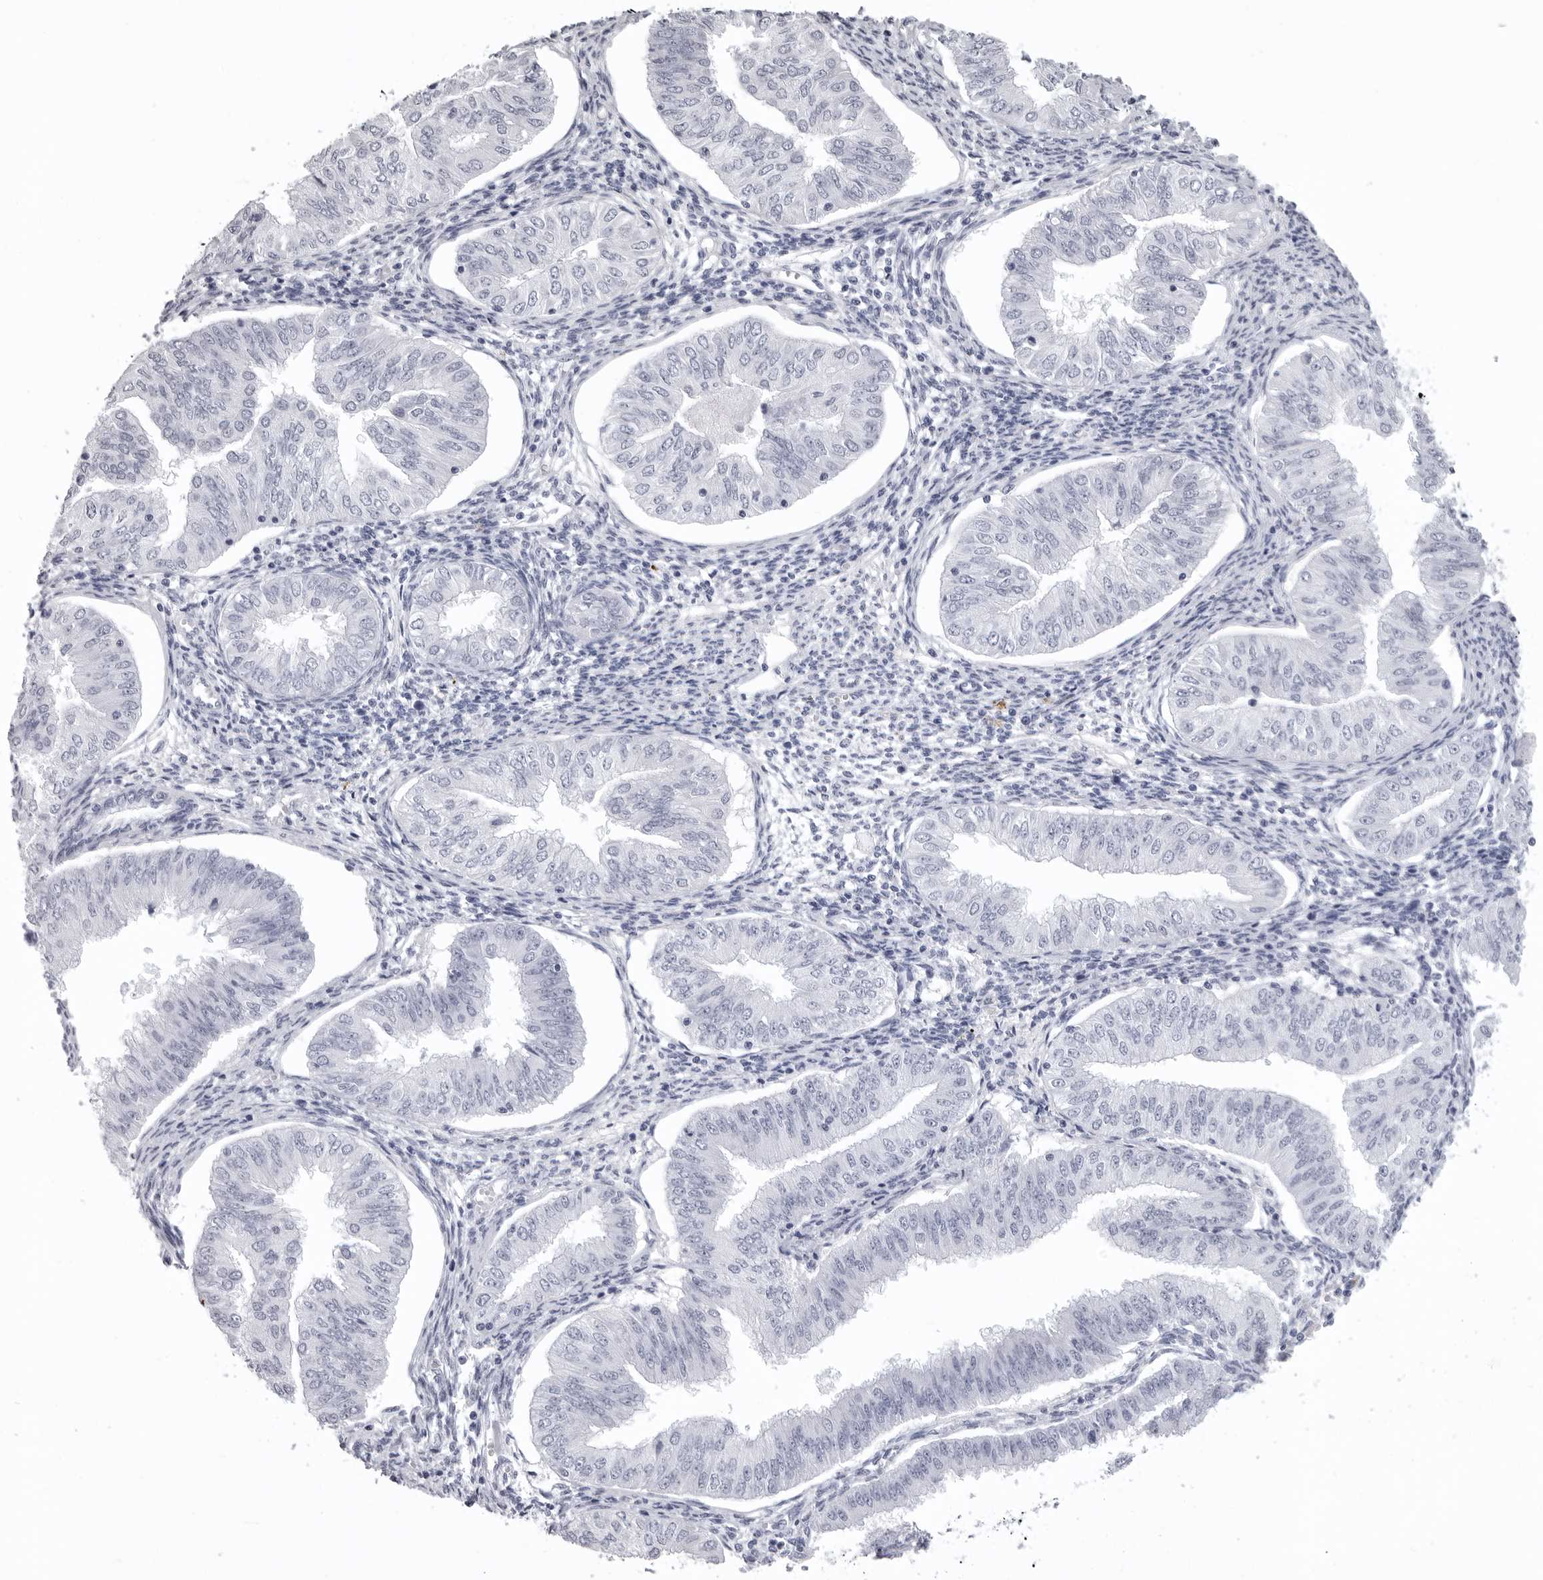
{"staining": {"intensity": "negative", "quantity": "none", "location": "none"}, "tissue": "endometrial cancer", "cell_type": "Tumor cells", "image_type": "cancer", "snomed": [{"axis": "morphology", "description": "Normal tissue, NOS"}, {"axis": "morphology", "description": "Adenocarcinoma, NOS"}, {"axis": "topography", "description": "Endometrium"}], "caption": "An immunohistochemistry (IHC) micrograph of endometrial adenocarcinoma is shown. There is no staining in tumor cells of endometrial adenocarcinoma.", "gene": "LGALS4", "patient": {"sex": "female", "age": 53}}